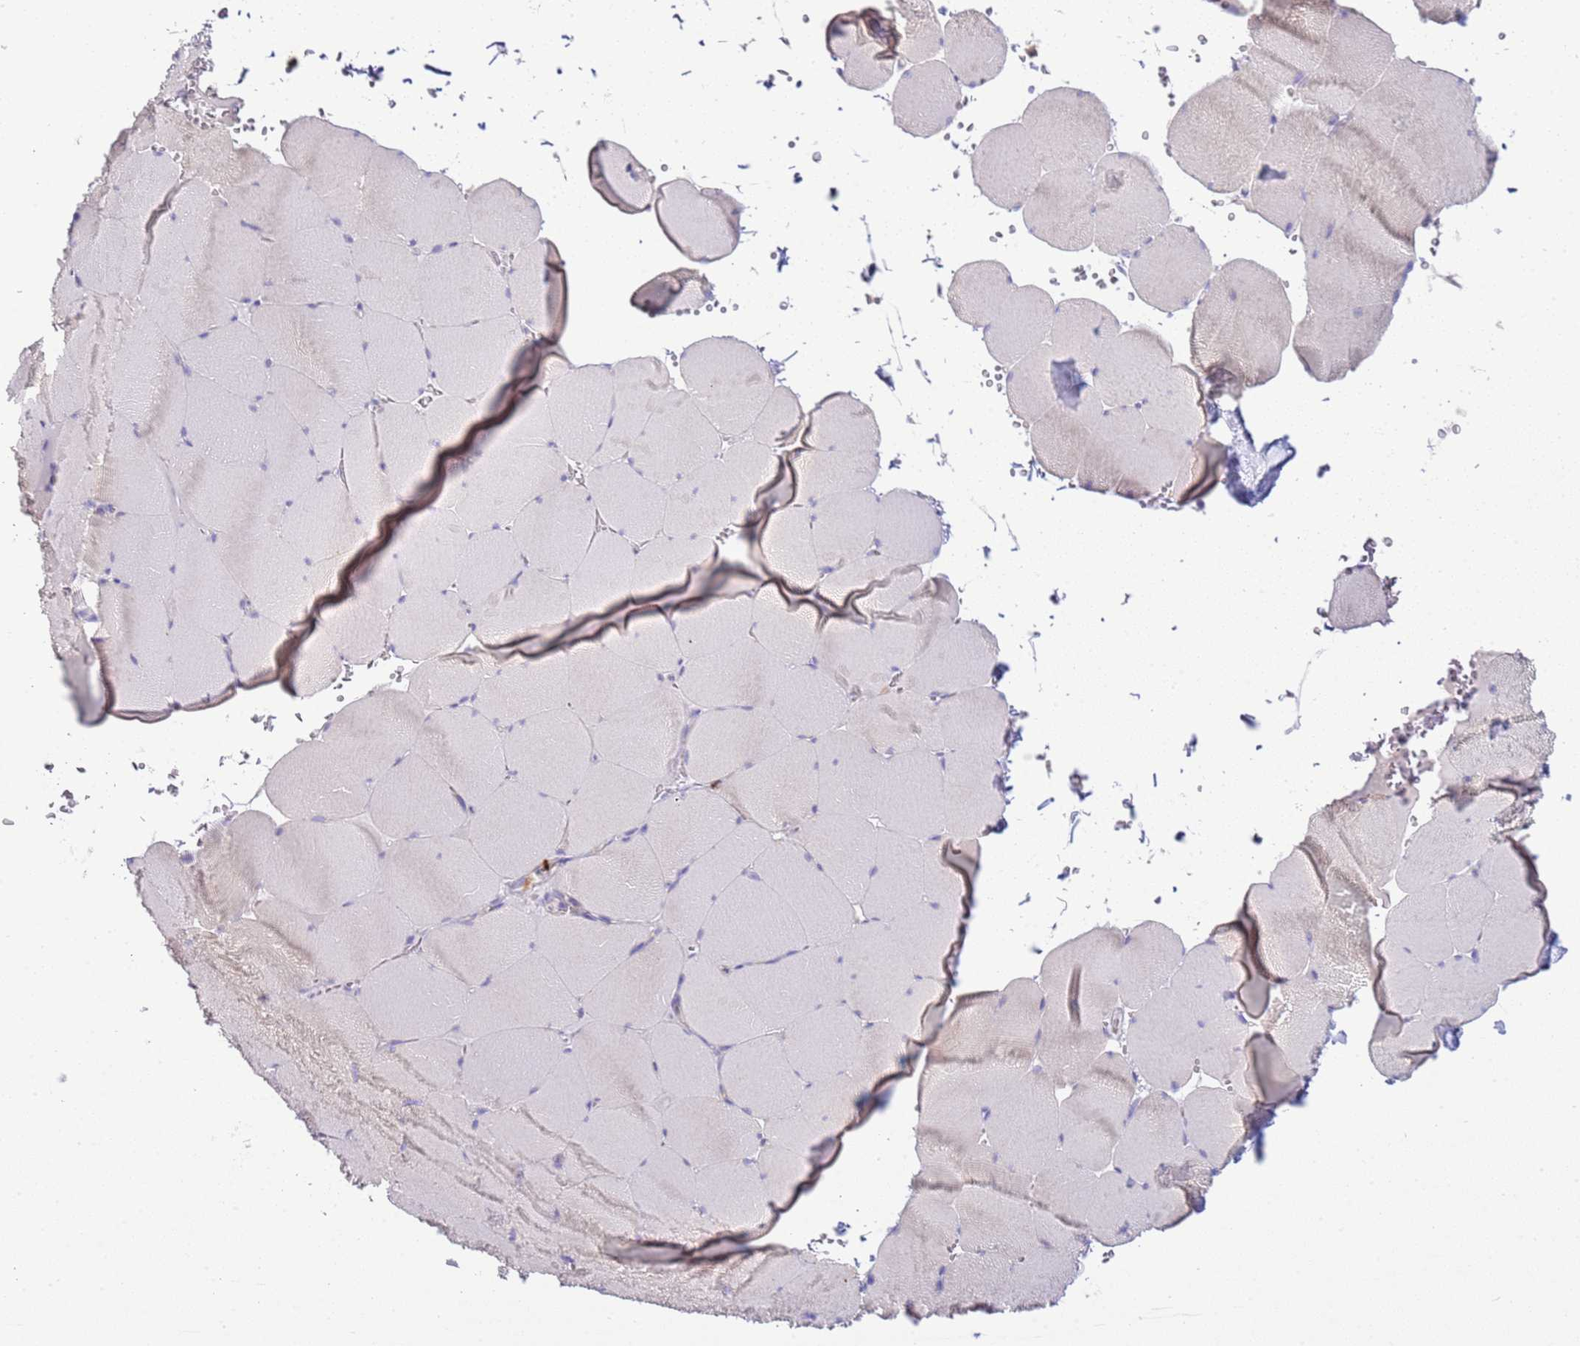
{"staining": {"intensity": "negative", "quantity": "none", "location": "none"}, "tissue": "skeletal muscle", "cell_type": "Myocytes", "image_type": "normal", "snomed": [{"axis": "morphology", "description": "Normal tissue, NOS"}, {"axis": "topography", "description": "Skeletal muscle"}, {"axis": "topography", "description": "Head-Neck"}], "caption": "Myocytes are negative for protein expression in normal human skeletal muscle. (DAB immunohistochemistry (IHC), high magnification).", "gene": "IL2RG", "patient": {"sex": "male", "age": 66}}